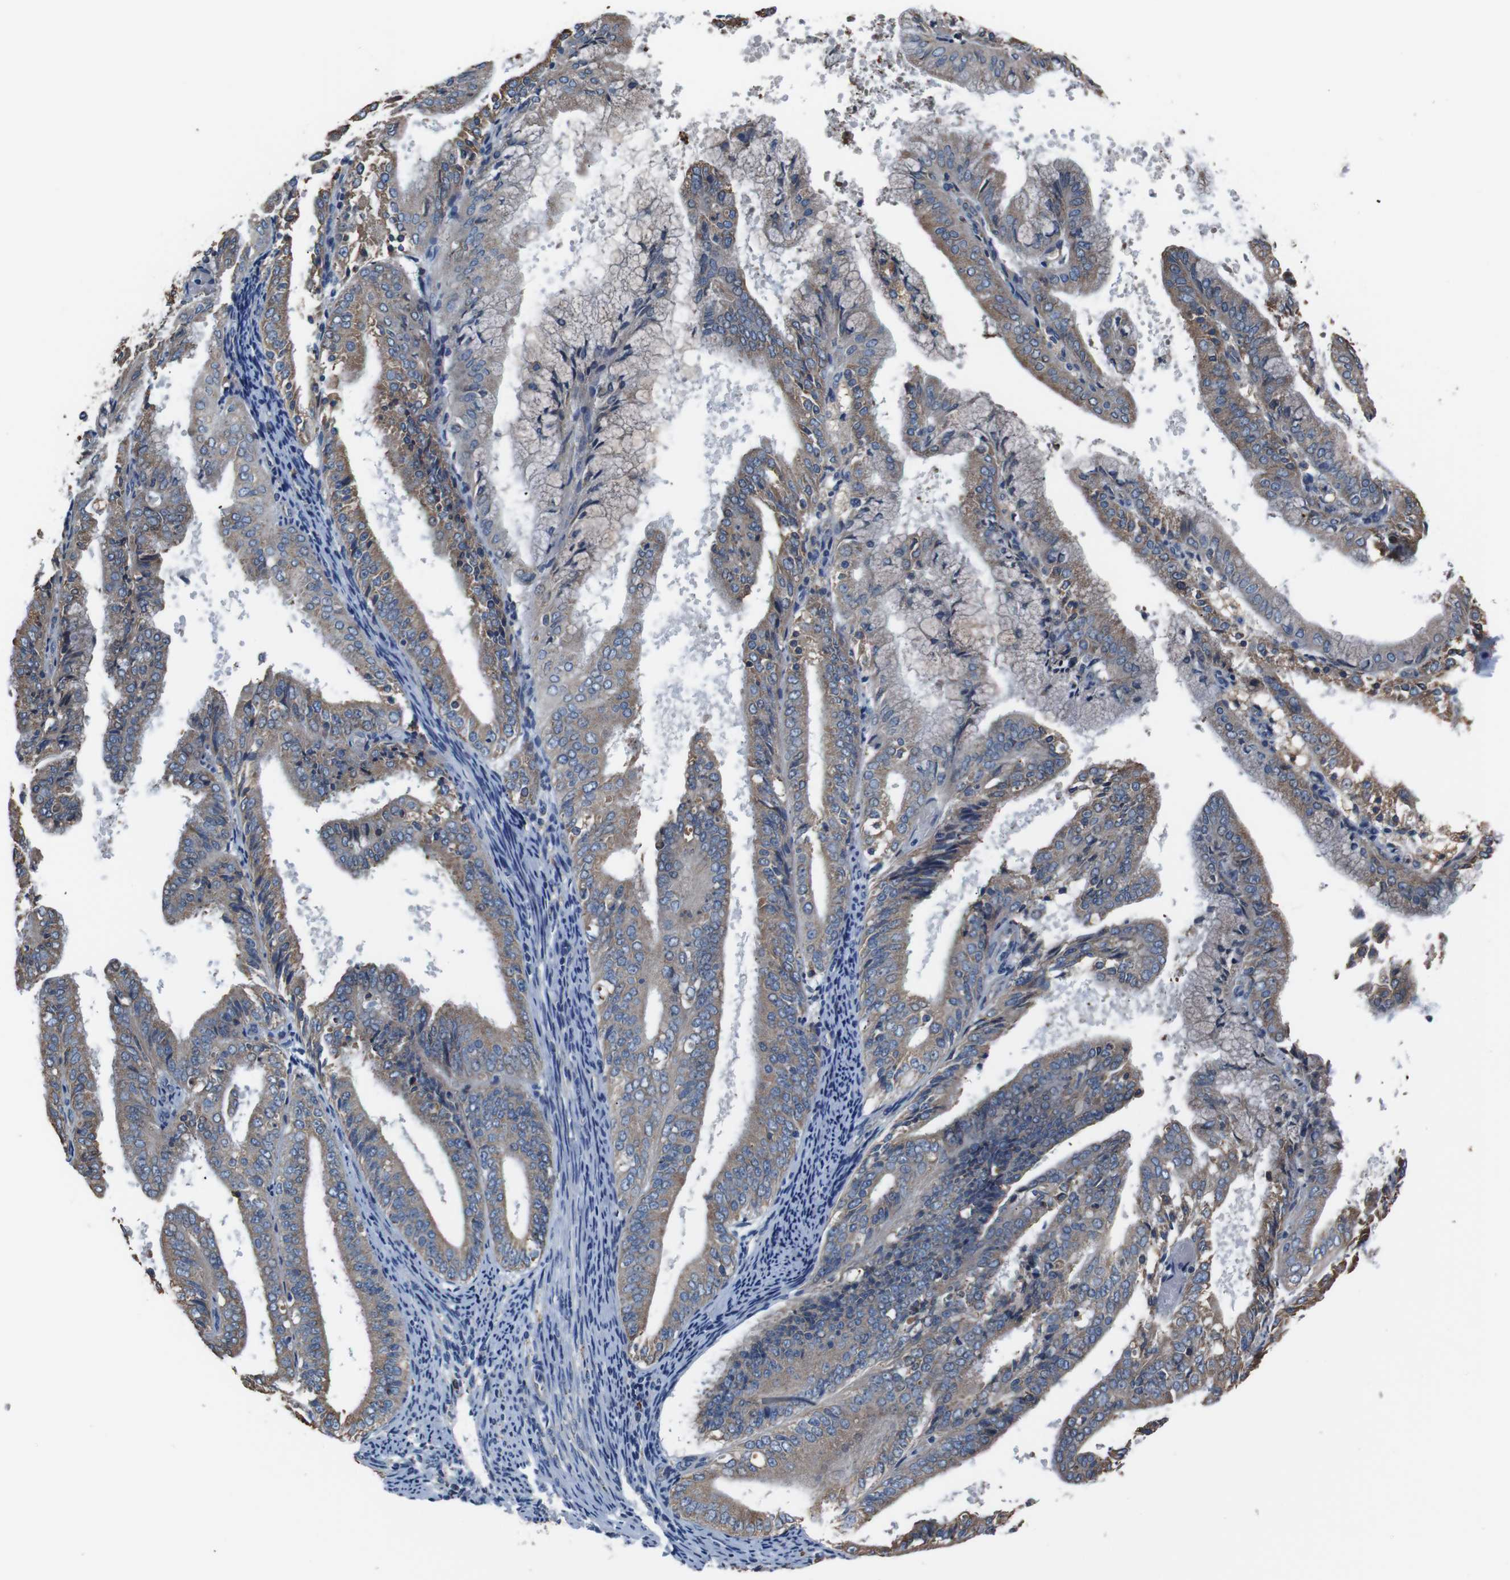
{"staining": {"intensity": "moderate", "quantity": ">75%", "location": "cytoplasmic/membranous"}, "tissue": "endometrial cancer", "cell_type": "Tumor cells", "image_type": "cancer", "snomed": [{"axis": "morphology", "description": "Adenocarcinoma, NOS"}, {"axis": "topography", "description": "Endometrium"}], "caption": "This histopathology image demonstrates immunohistochemistry staining of endometrial adenocarcinoma, with medium moderate cytoplasmic/membranous expression in approximately >75% of tumor cells.", "gene": "SIGMAR1", "patient": {"sex": "female", "age": 63}}